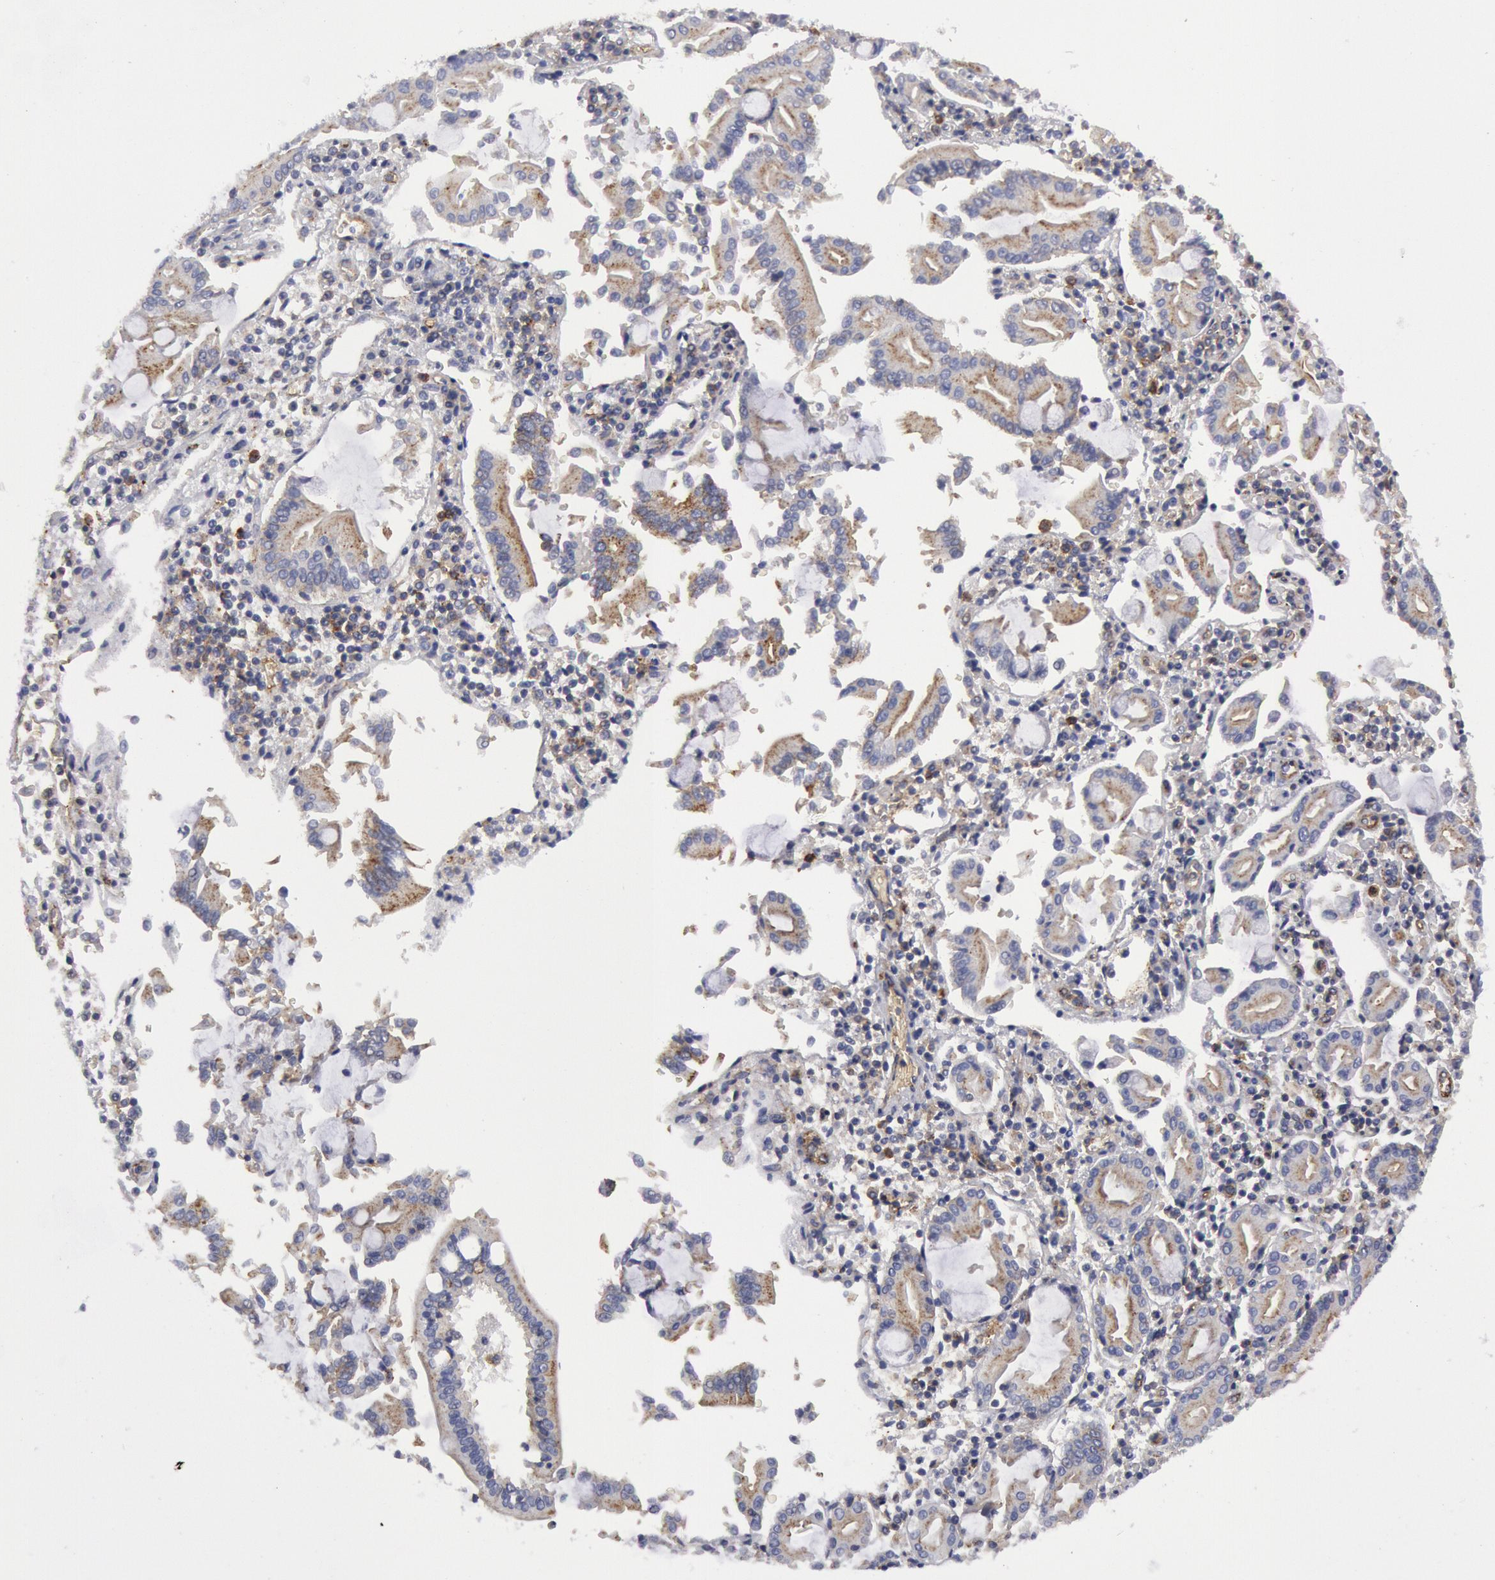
{"staining": {"intensity": "negative", "quantity": "none", "location": "none"}, "tissue": "pancreatic cancer", "cell_type": "Tumor cells", "image_type": "cancer", "snomed": [{"axis": "morphology", "description": "Adenocarcinoma, NOS"}, {"axis": "topography", "description": "Pancreas"}], "caption": "High magnification brightfield microscopy of pancreatic cancer stained with DAB (brown) and counterstained with hematoxylin (blue): tumor cells show no significant positivity.", "gene": "FLOT1", "patient": {"sex": "female", "age": 57}}